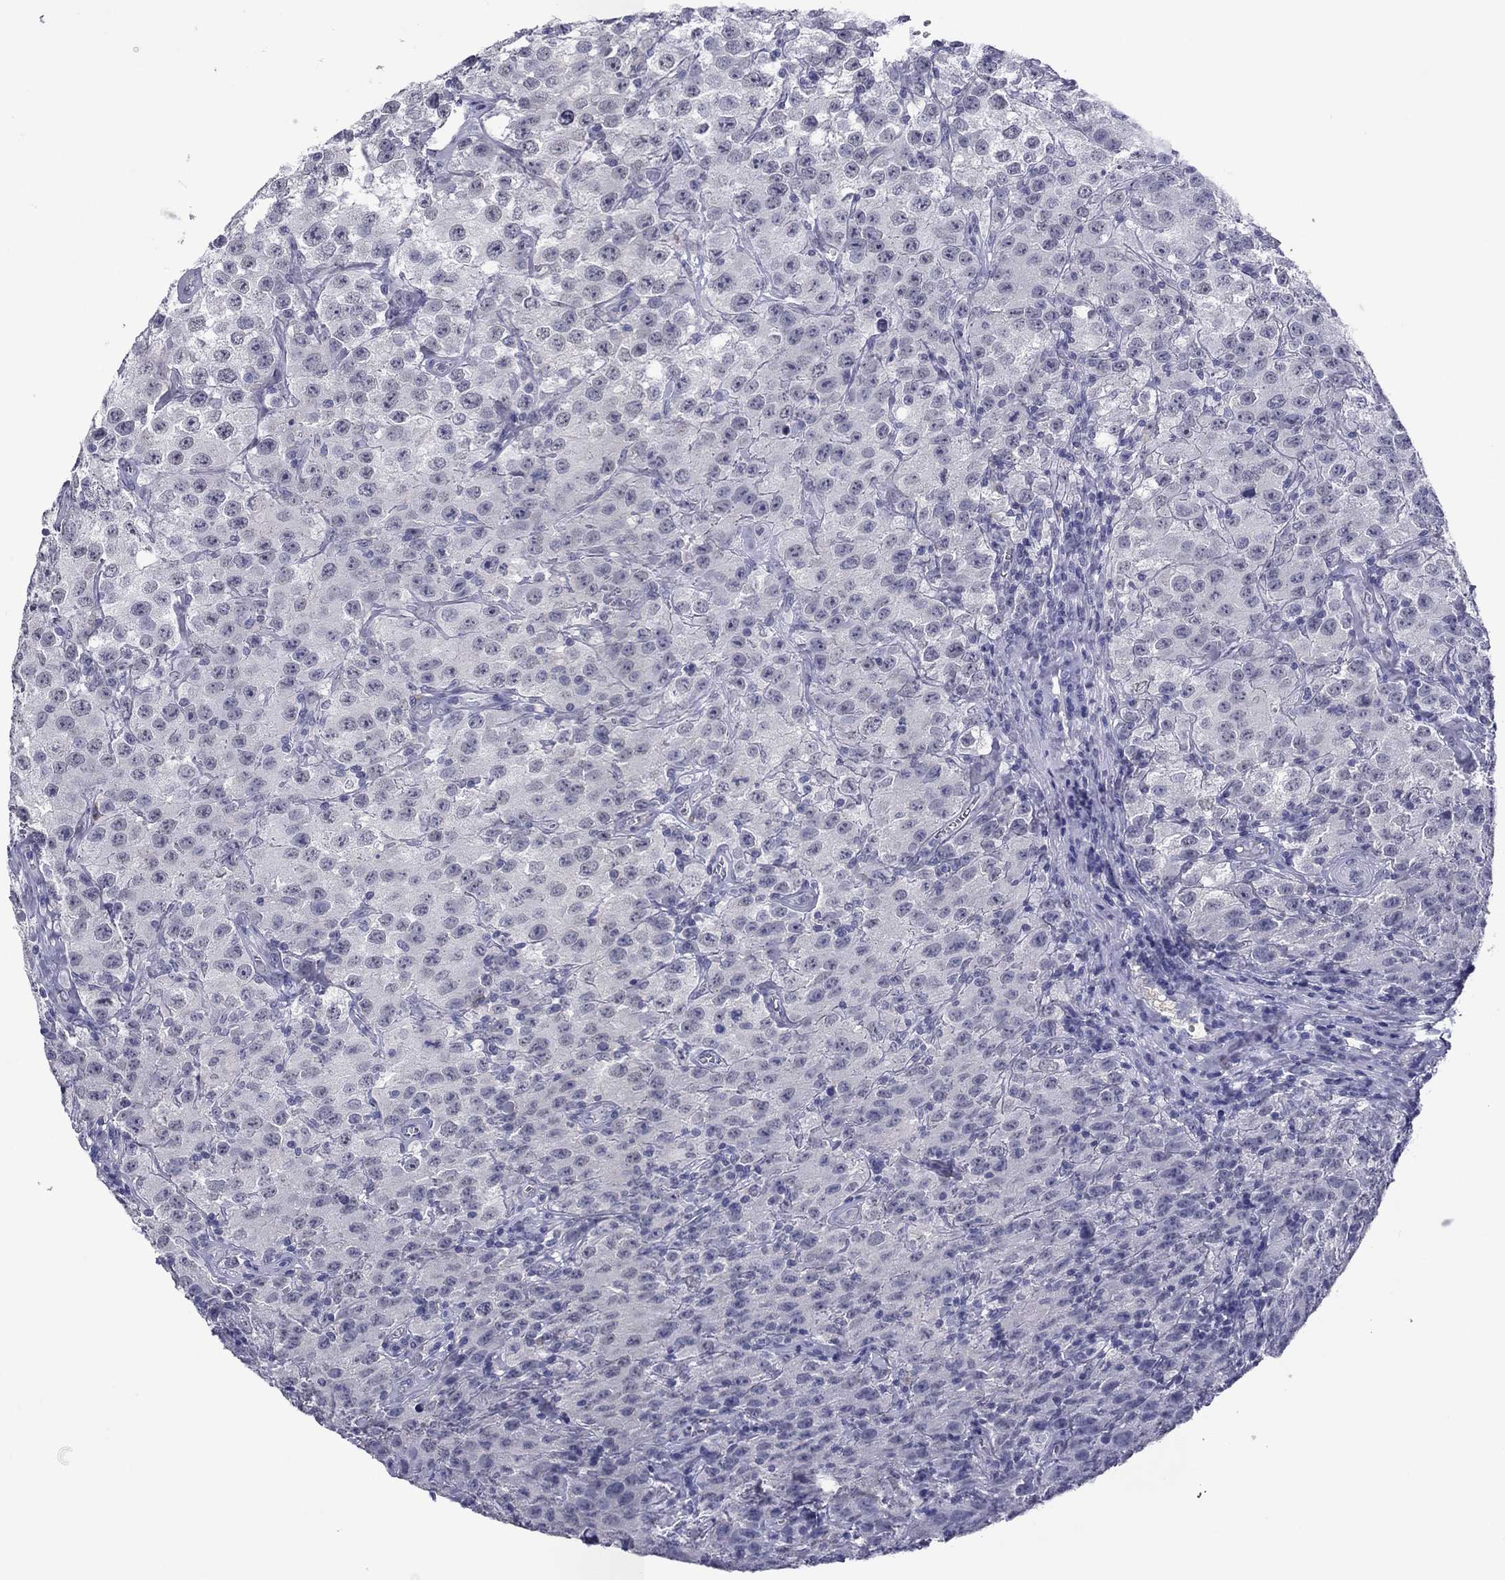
{"staining": {"intensity": "negative", "quantity": "none", "location": "none"}, "tissue": "testis cancer", "cell_type": "Tumor cells", "image_type": "cancer", "snomed": [{"axis": "morphology", "description": "Seminoma, NOS"}, {"axis": "topography", "description": "Testis"}], "caption": "Tumor cells show no significant expression in testis cancer (seminoma).", "gene": "HAO1", "patient": {"sex": "male", "age": 52}}